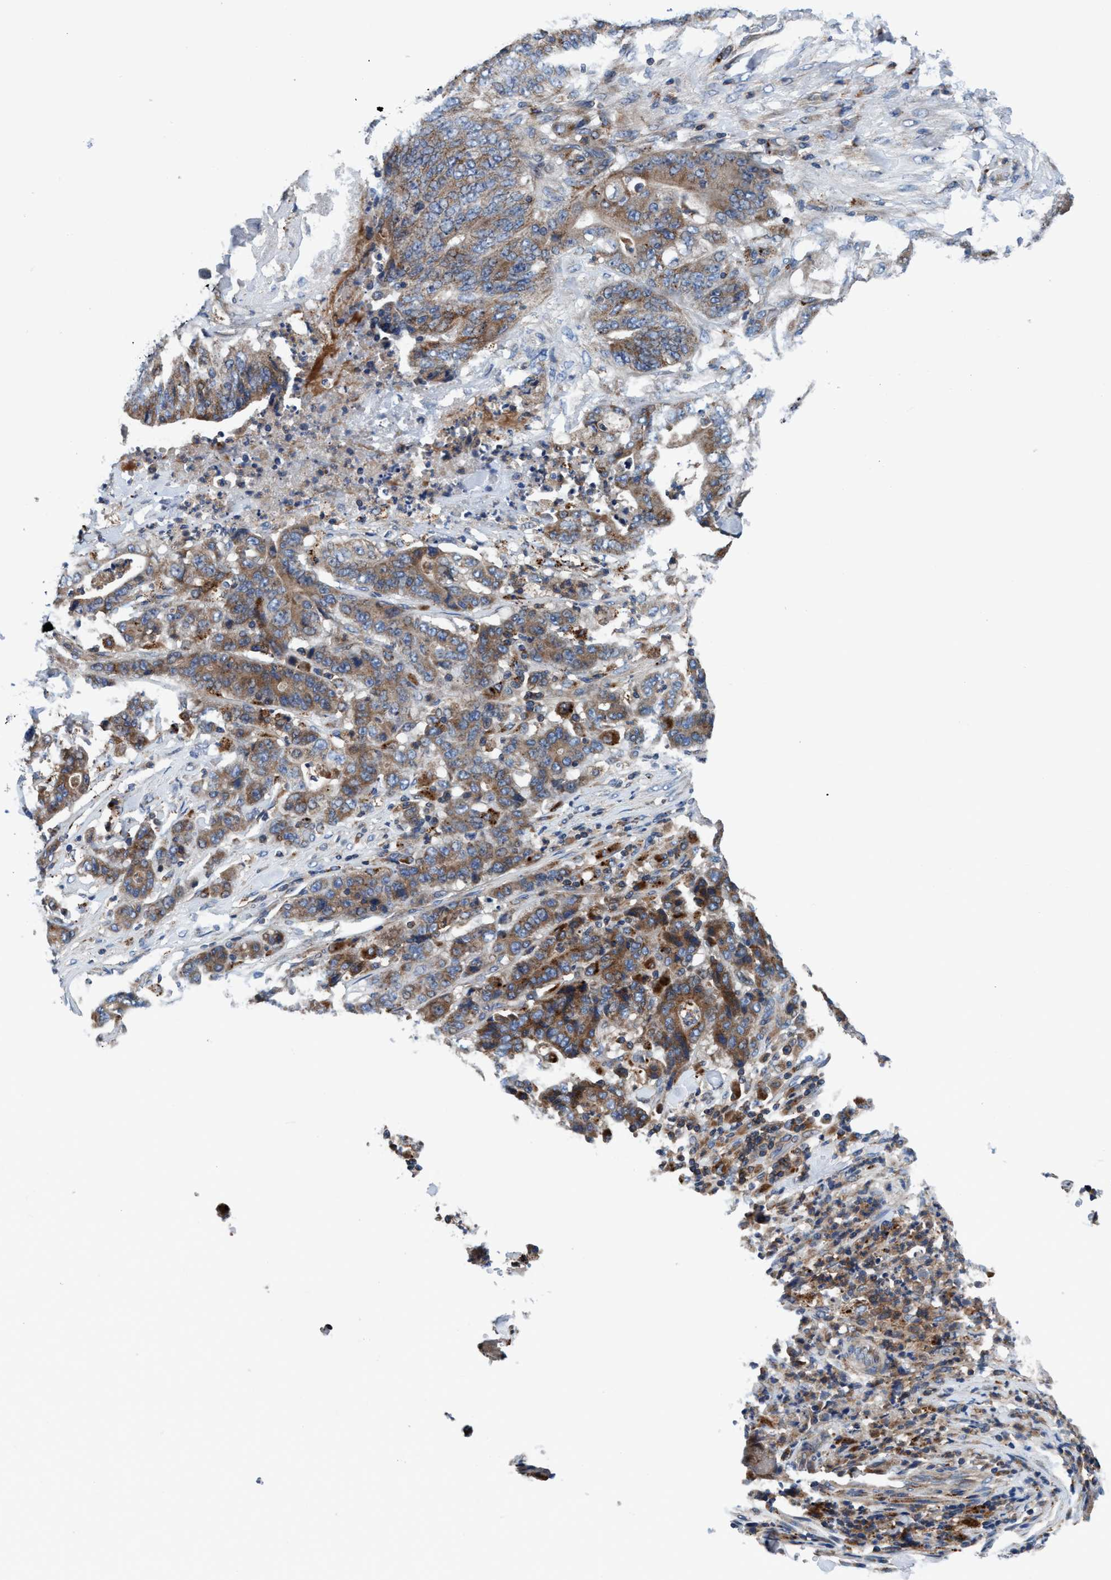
{"staining": {"intensity": "moderate", "quantity": ">75%", "location": "cytoplasmic/membranous"}, "tissue": "stomach cancer", "cell_type": "Tumor cells", "image_type": "cancer", "snomed": [{"axis": "morphology", "description": "Adenocarcinoma, NOS"}, {"axis": "topography", "description": "Stomach"}], "caption": "A brown stain highlights moderate cytoplasmic/membranous expression of a protein in stomach adenocarcinoma tumor cells. (DAB (3,3'-diaminobenzidine) IHC, brown staining for protein, blue staining for nuclei).", "gene": "ENDOG", "patient": {"sex": "female", "age": 73}}